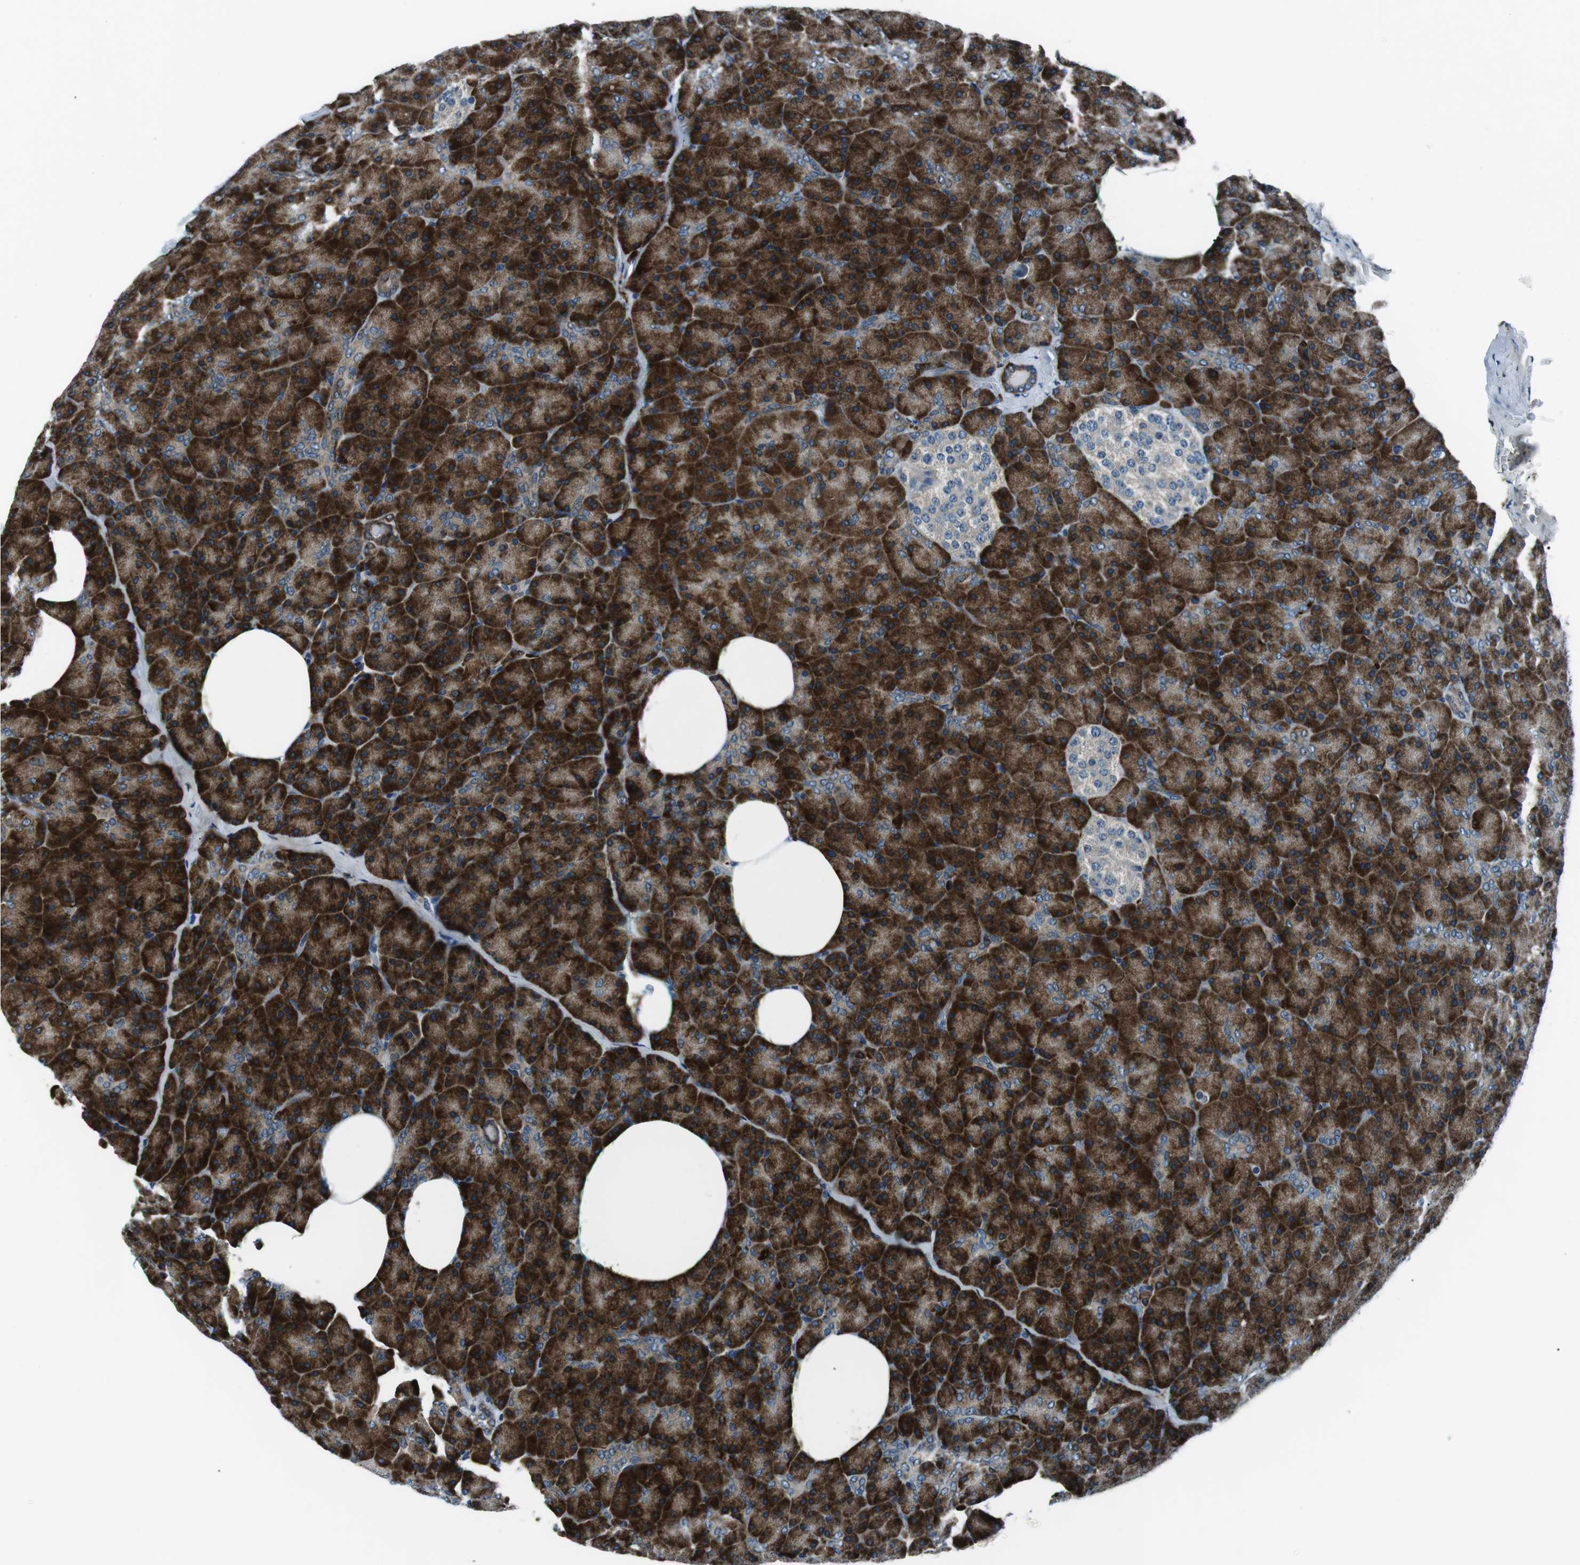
{"staining": {"intensity": "strong", "quantity": ">75%", "location": "cytoplasmic/membranous"}, "tissue": "pancreas", "cell_type": "Exocrine glandular cells", "image_type": "normal", "snomed": [{"axis": "morphology", "description": "Normal tissue, NOS"}, {"axis": "topography", "description": "Pancreas"}], "caption": "DAB immunohistochemical staining of unremarkable pancreas demonstrates strong cytoplasmic/membranous protein positivity in about >75% of exocrine glandular cells.", "gene": "BLNK", "patient": {"sex": "female", "age": 35}}